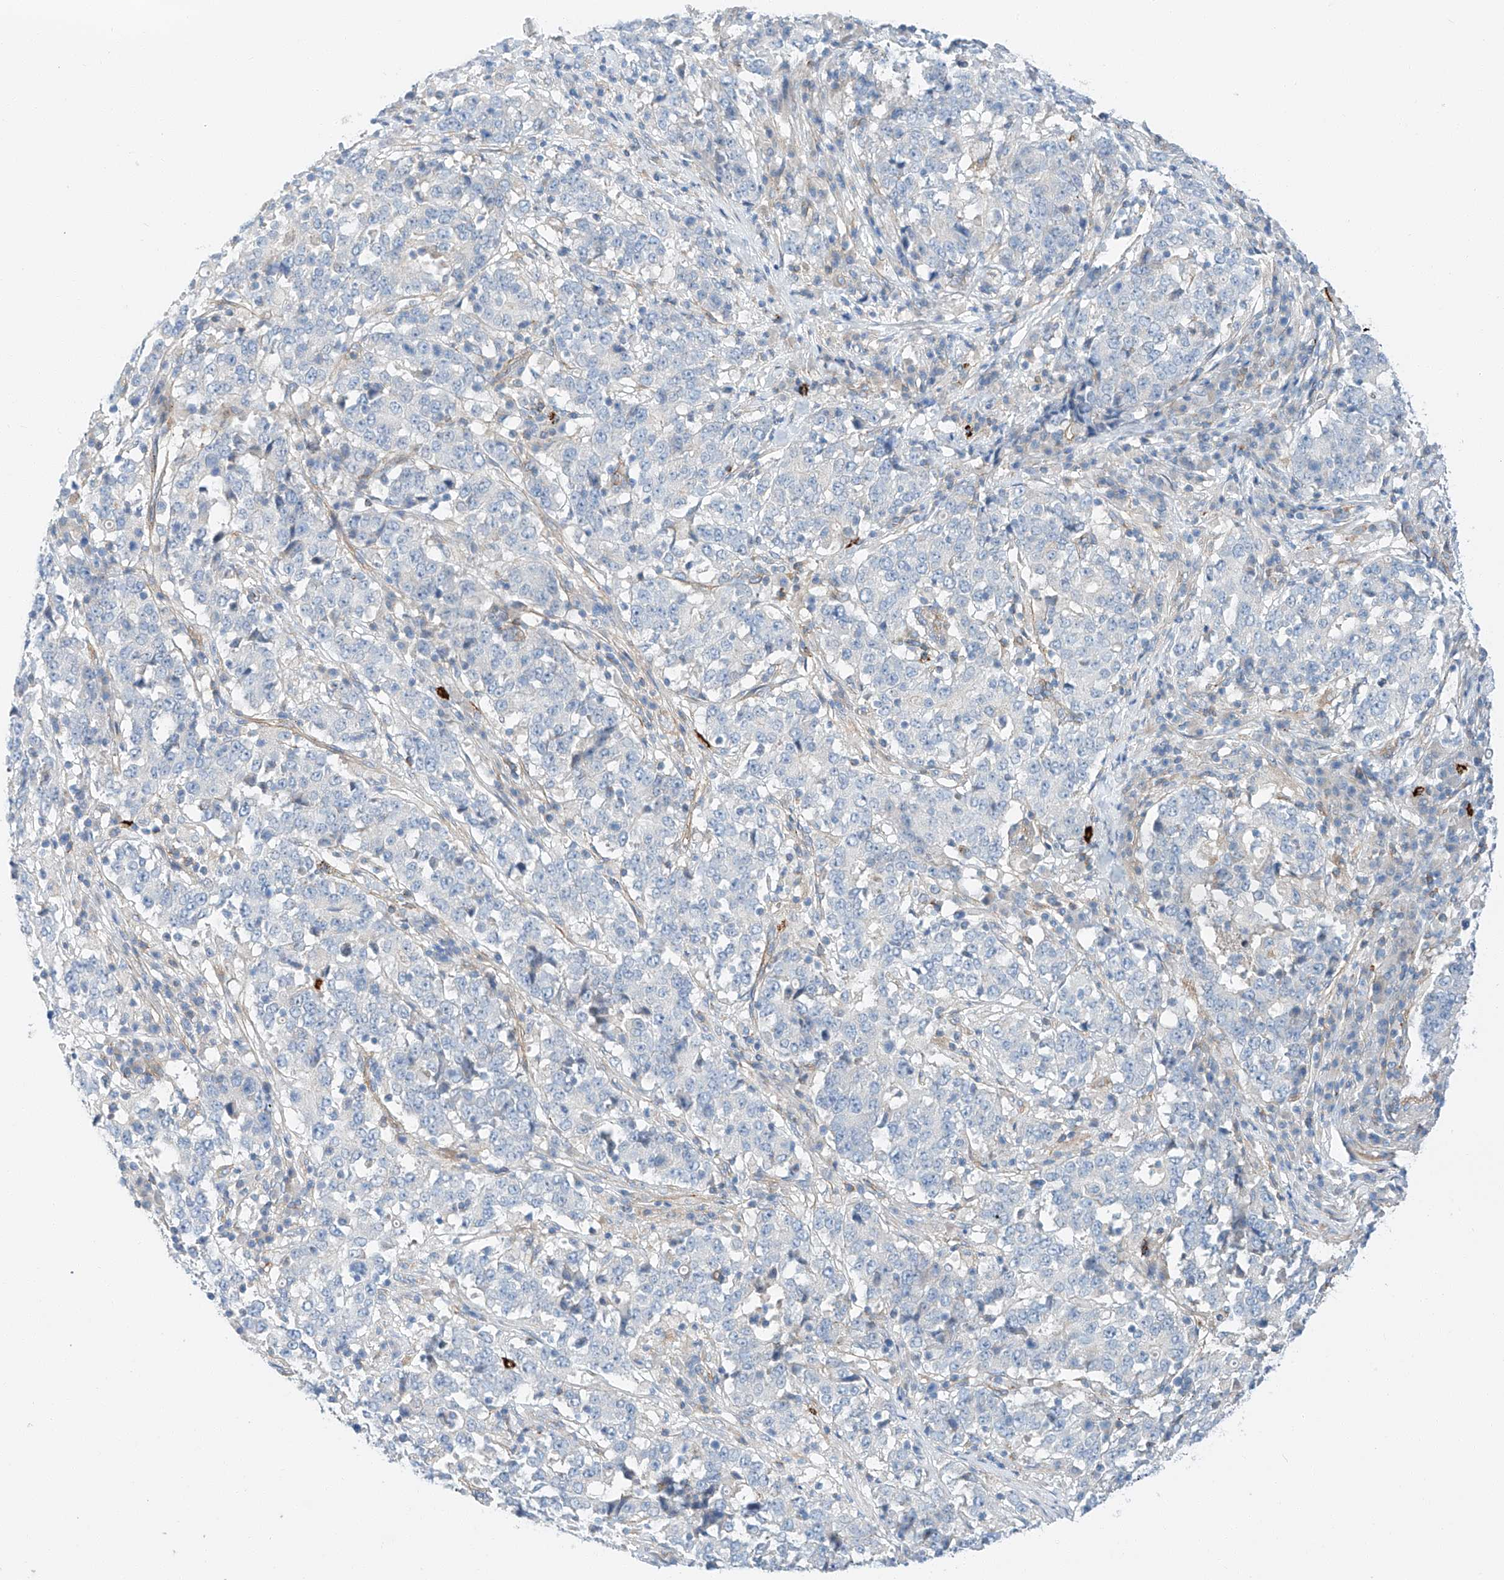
{"staining": {"intensity": "negative", "quantity": "none", "location": "none"}, "tissue": "stomach cancer", "cell_type": "Tumor cells", "image_type": "cancer", "snomed": [{"axis": "morphology", "description": "Adenocarcinoma, NOS"}, {"axis": "topography", "description": "Stomach"}], "caption": "An image of adenocarcinoma (stomach) stained for a protein exhibits no brown staining in tumor cells.", "gene": "MINDY4", "patient": {"sex": "male", "age": 59}}